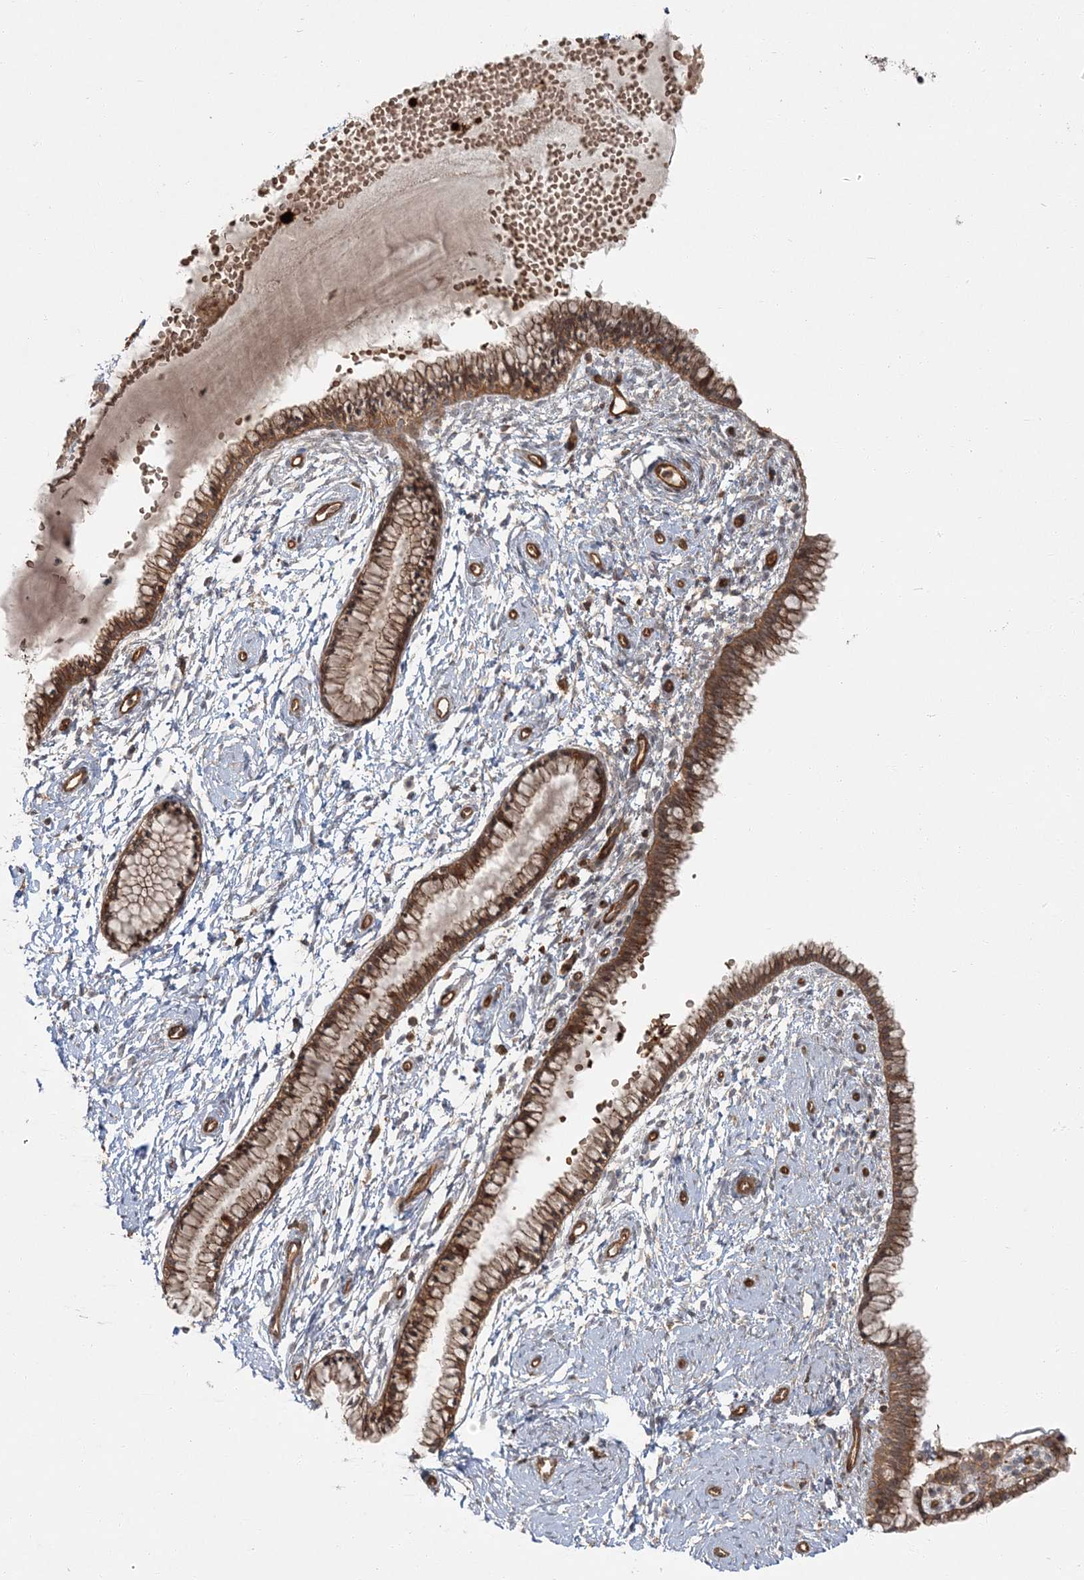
{"staining": {"intensity": "moderate", "quantity": ">75%", "location": "cytoplasmic/membranous"}, "tissue": "cervix", "cell_type": "Glandular cells", "image_type": "normal", "snomed": [{"axis": "morphology", "description": "Normal tissue, NOS"}, {"axis": "topography", "description": "Cervix"}], "caption": "The immunohistochemical stain labels moderate cytoplasmic/membranous expression in glandular cells of normal cervix. (brown staining indicates protein expression, while blue staining denotes nuclei).", "gene": "RGCC", "patient": {"sex": "female", "age": 33}}